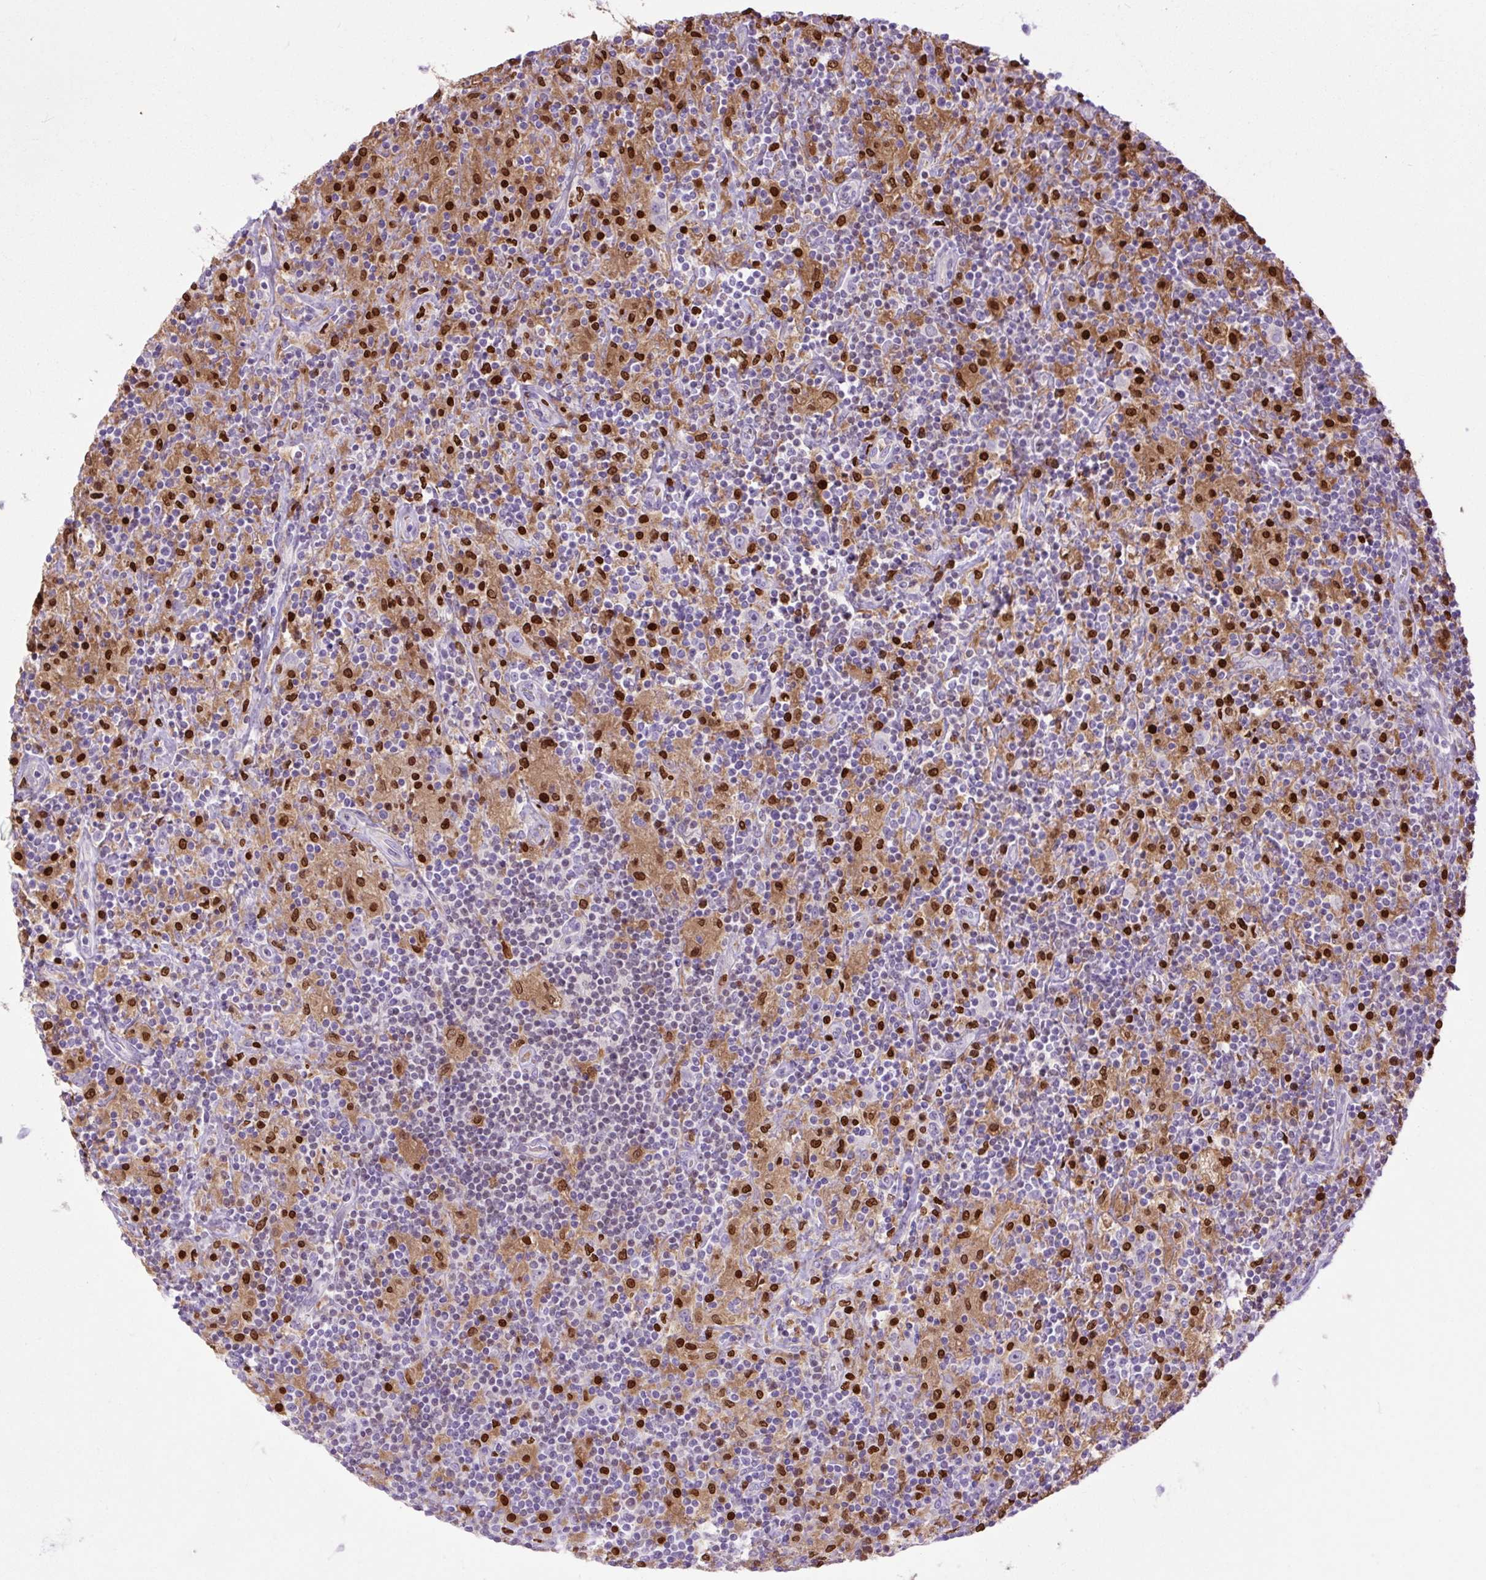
{"staining": {"intensity": "negative", "quantity": "none", "location": "none"}, "tissue": "lymphoma", "cell_type": "Tumor cells", "image_type": "cancer", "snomed": [{"axis": "morphology", "description": "Hodgkin's disease, NOS"}, {"axis": "topography", "description": "Lymph node"}], "caption": "IHC photomicrograph of neoplastic tissue: human lymphoma stained with DAB (3,3'-diaminobenzidine) shows no significant protein expression in tumor cells.", "gene": "SPI1", "patient": {"sex": "male", "age": 70}}